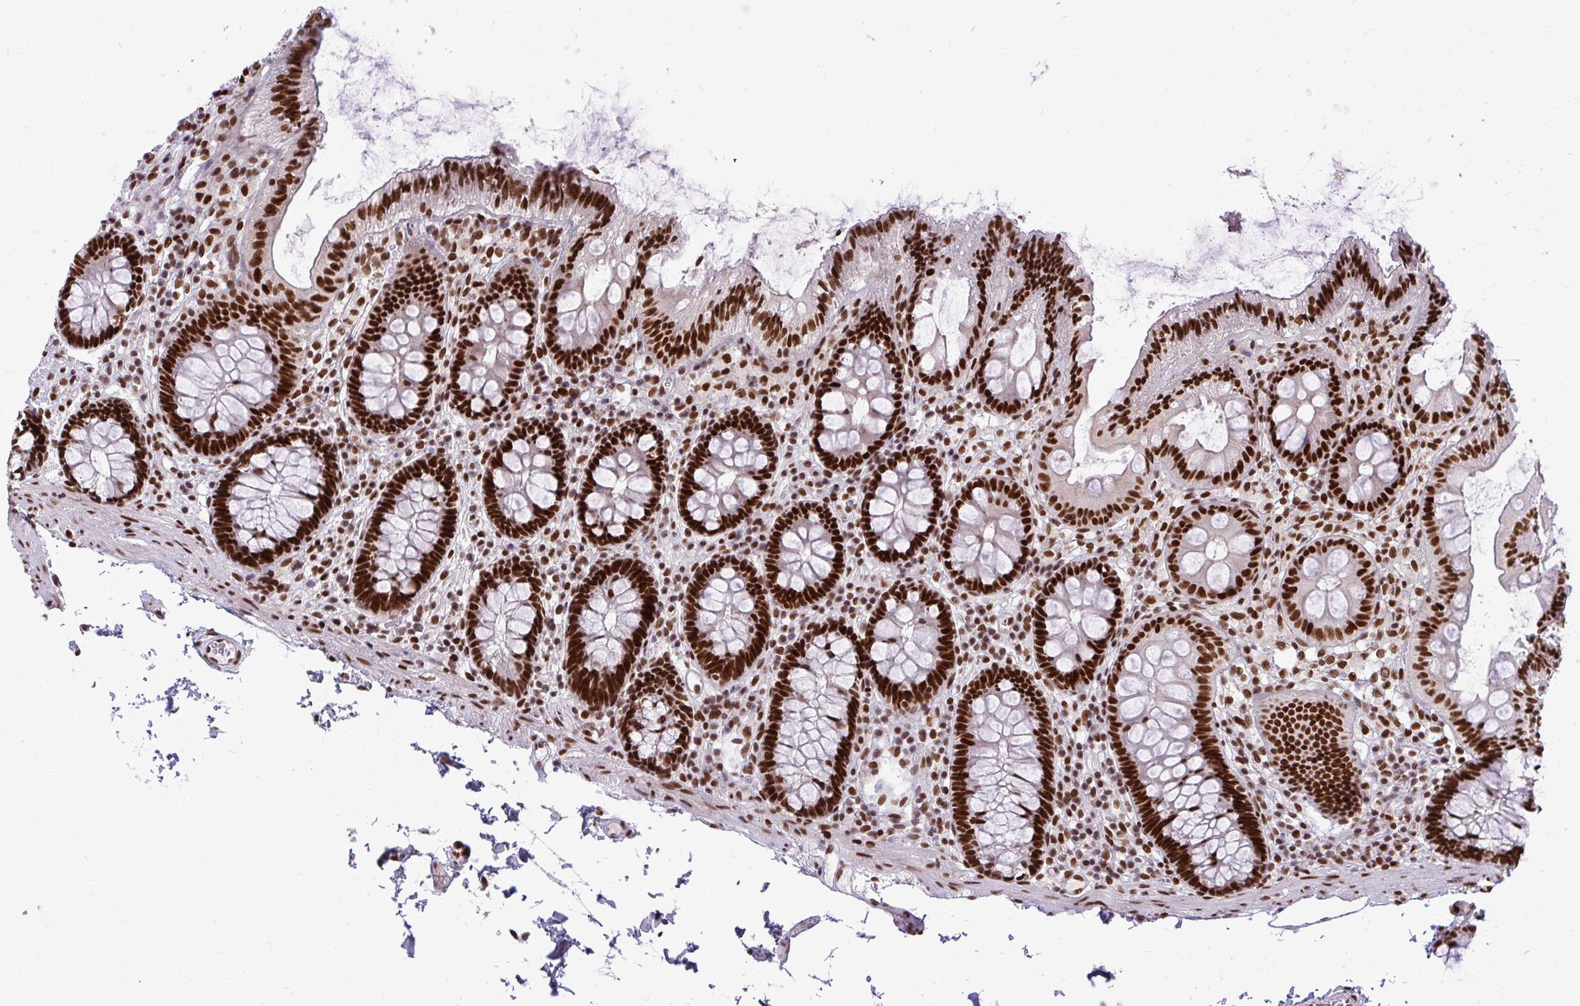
{"staining": {"intensity": "moderate", "quantity": ">75%", "location": "nuclear"}, "tissue": "colon", "cell_type": "Endothelial cells", "image_type": "normal", "snomed": [{"axis": "morphology", "description": "Normal tissue, NOS"}, {"axis": "topography", "description": "Colon"}], "caption": "High-power microscopy captured an IHC photomicrograph of normal colon, revealing moderate nuclear staining in approximately >75% of endothelial cells. (DAB IHC with brightfield microscopy, high magnification).", "gene": "CDYL", "patient": {"sex": "male", "age": 84}}